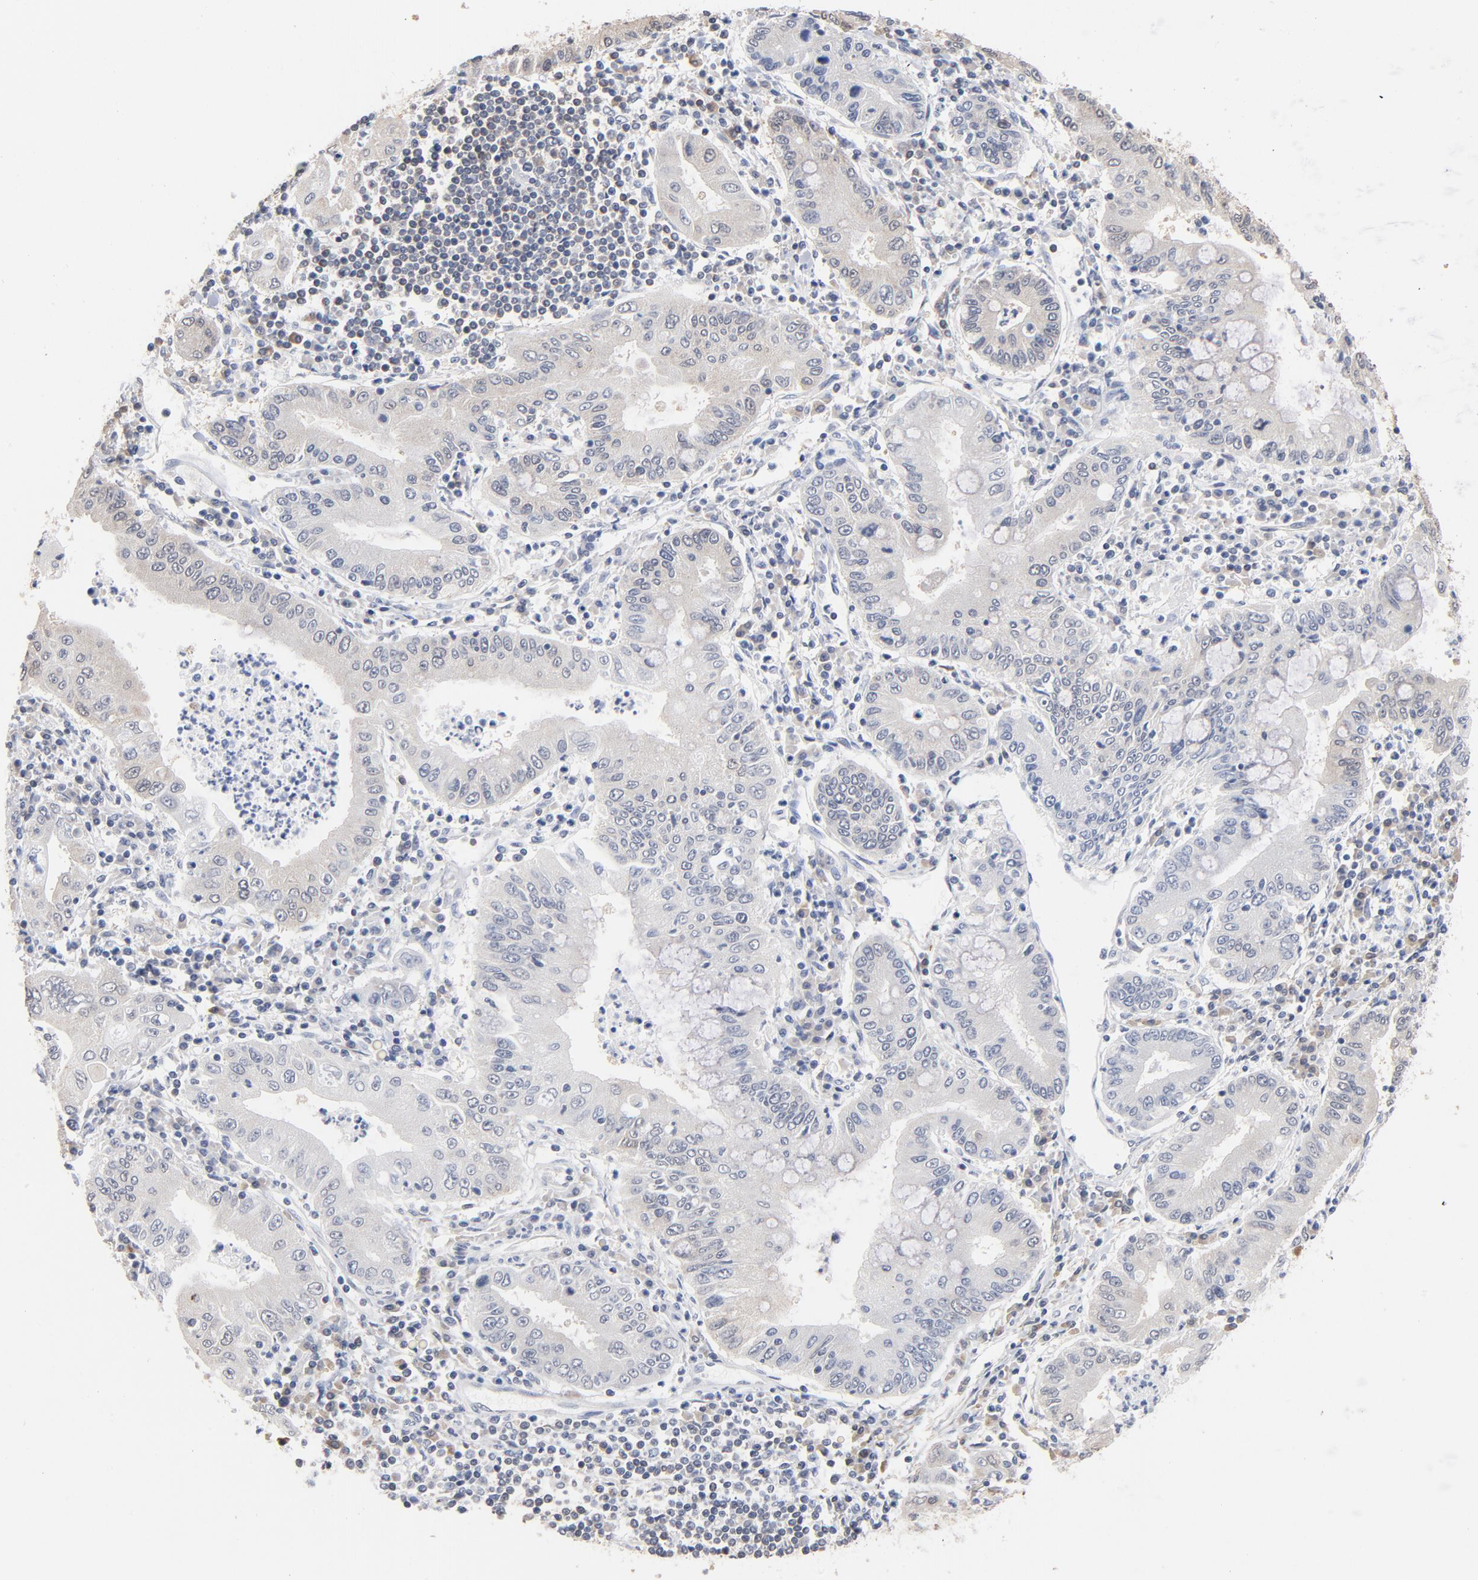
{"staining": {"intensity": "weak", "quantity": "<25%", "location": "cytoplasmic/membranous"}, "tissue": "stomach cancer", "cell_type": "Tumor cells", "image_type": "cancer", "snomed": [{"axis": "morphology", "description": "Normal tissue, NOS"}, {"axis": "morphology", "description": "Adenocarcinoma, NOS"}, {"axis": "topography", "description": "Esophagus"}, {"axis": "topography", "description": "Stomach, upper"}, {"axis": "topography", "description": "Peripheral nerve tissue"}], "caption": "Tumor cells are negative for protein expression in human stomach cancer (adenocarcinoma).", "gene": "MIF", "patient": {"sex": "male", "age": 62}}